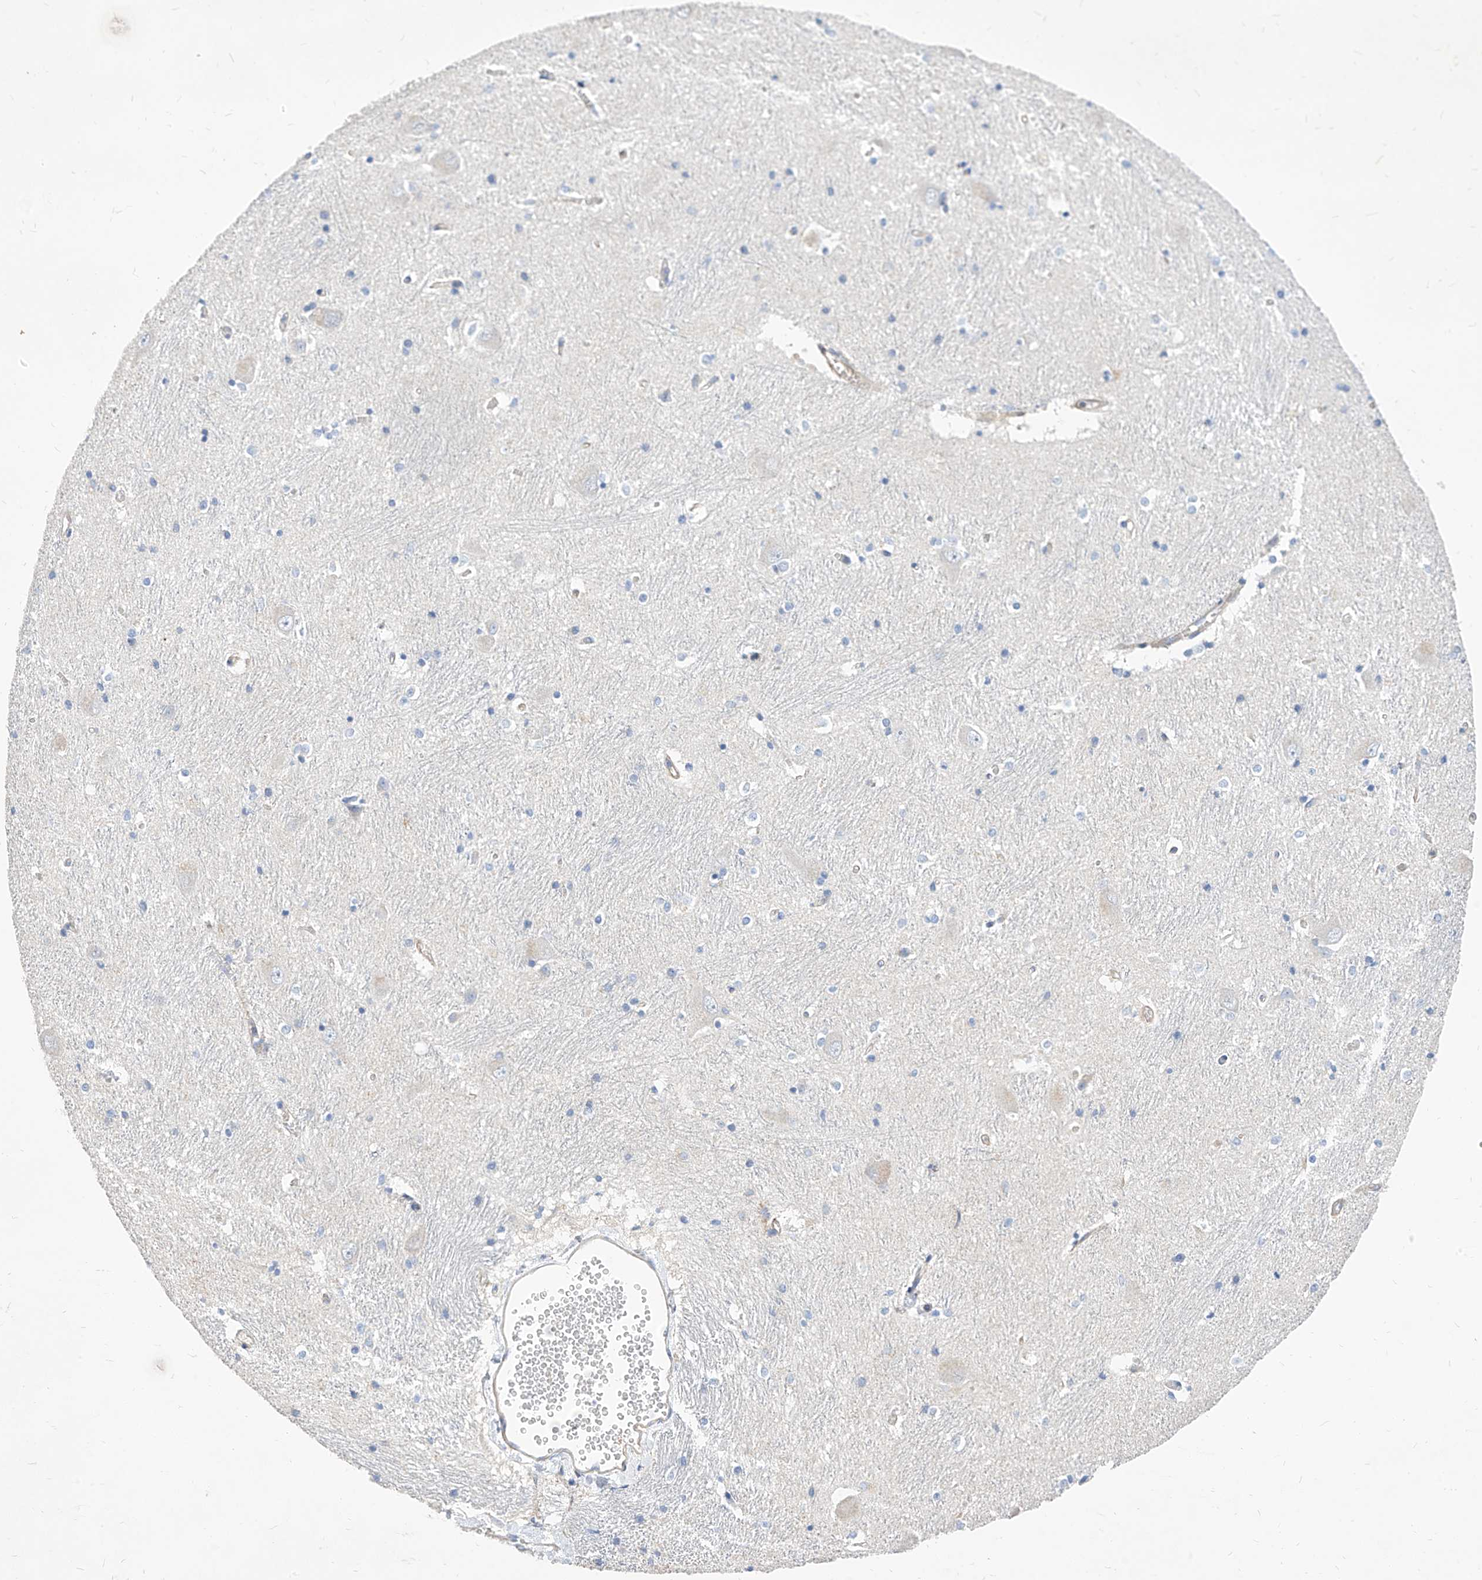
{"staining": {"intensity": "negative", "quantity": "none", "location": "none"}, "tissue": "caudate", "cell_type": "Glial cells", "image_type": "normal", "snomed": [{"axis": "morphology", "description": "Normal tissue, NOS"}, {"axis": "topography", "description": "Lateral ventricle wall"}], "caption": "Glial cells show no significant protein expression in normal caudate. (DAB IHC visualized using brightfield microscopy, high magnification).", "gene": "SCGB2A1", "patient": {"sex": "male", "age": 37}}